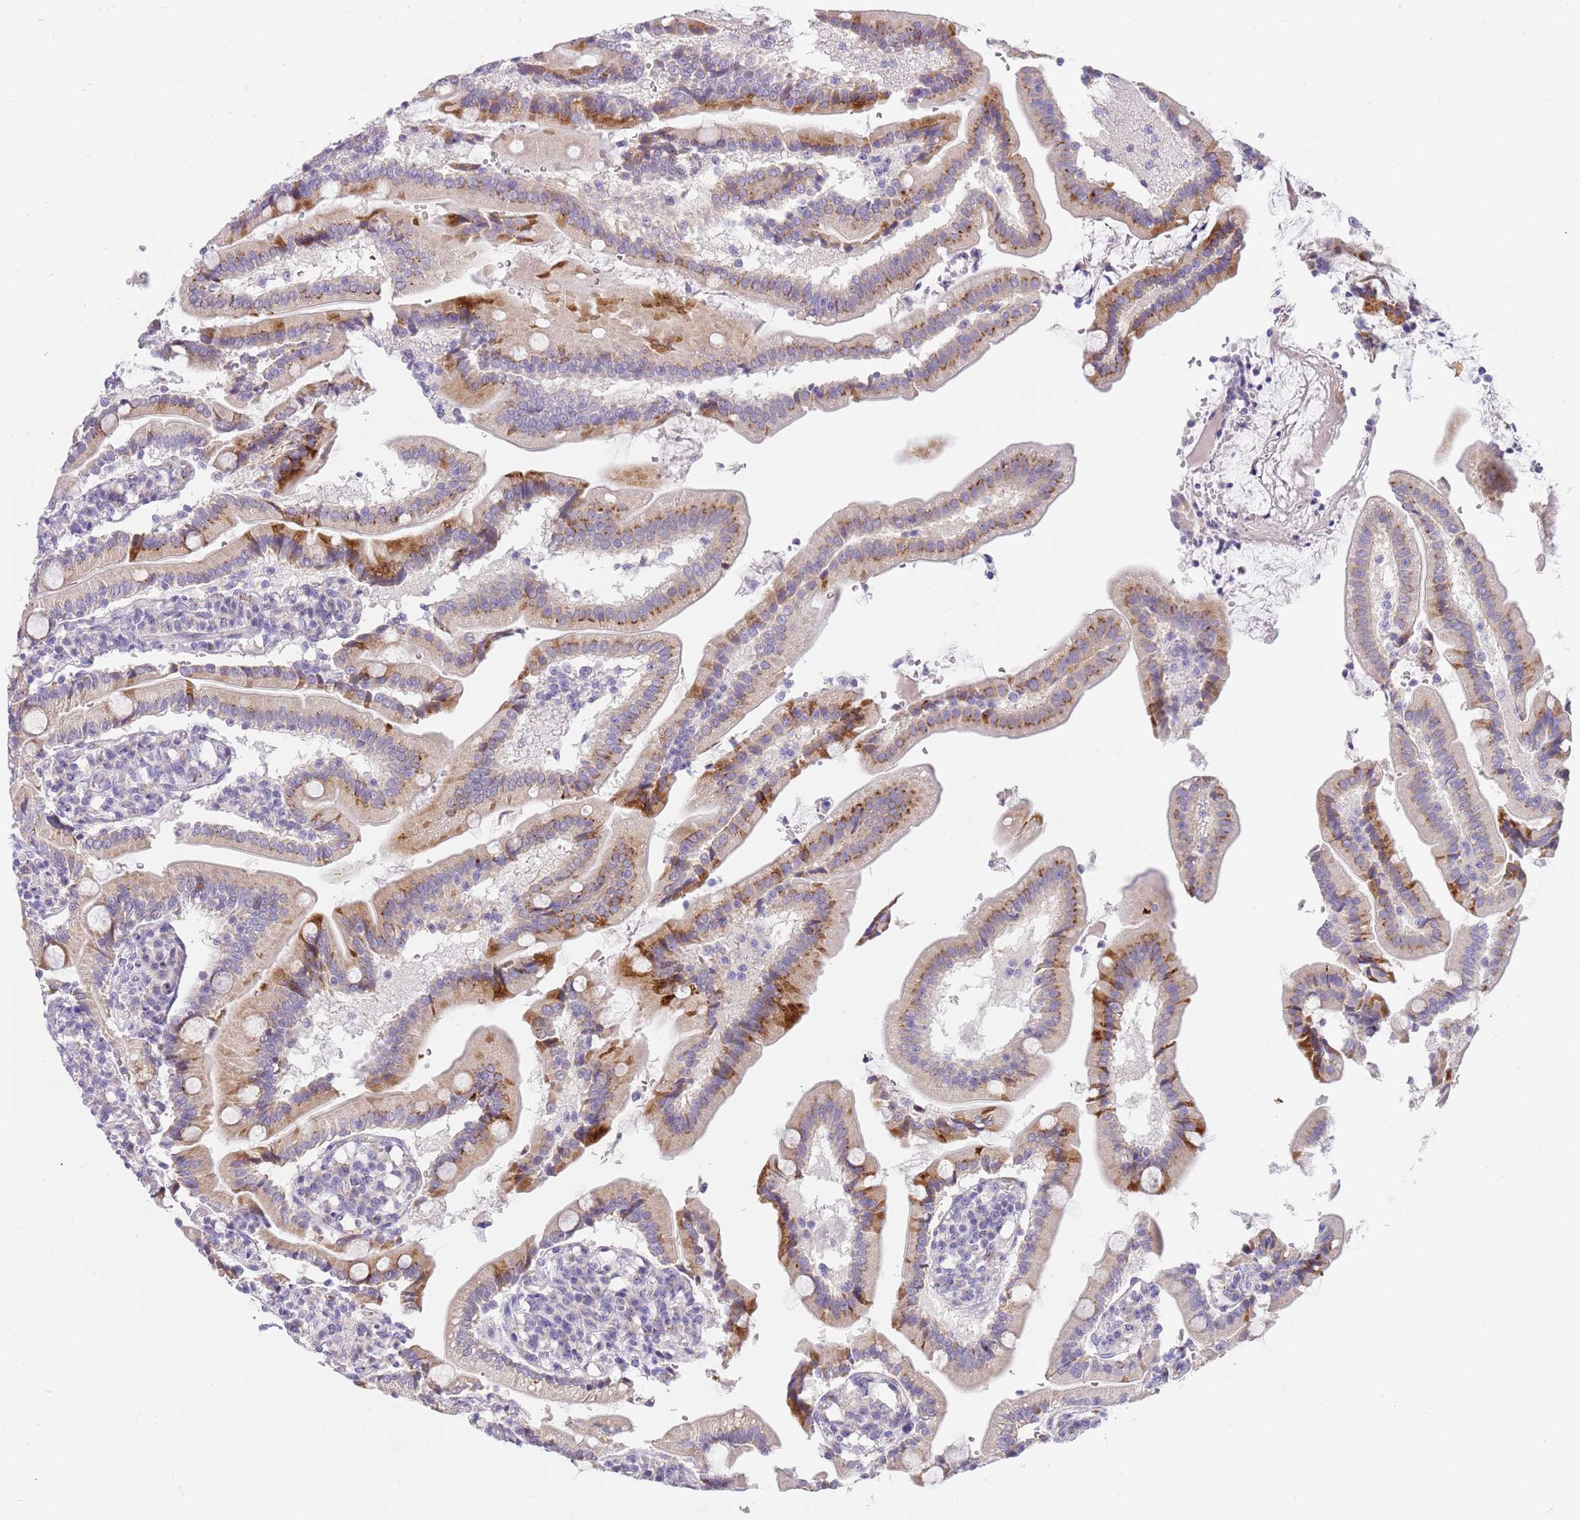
{"staining": {"intensity": "strong", "quantity": "25%-75%", "location": "cytoplasmic/membranous"}, "tissue": "duodenum", "cell_type": "Glandular cells", "image_type": "normal", "snomed": [{"axis": "morphology", "description": "Normal tissue, NOS"}, {"axis": "topography", "description": "Duodenum"}], "caption": "Immunohistochemistry histopathology image of benign duodenum: human duodenum stained using IHC displays high levels of strong protein expression localized specifically in the cytoplasmic/membranous of glandular cells, appearing as a cytoplasmic/membranous brown color.", "gene": "DNAJA3", "patient": {"sex": "female", "age": 67}}